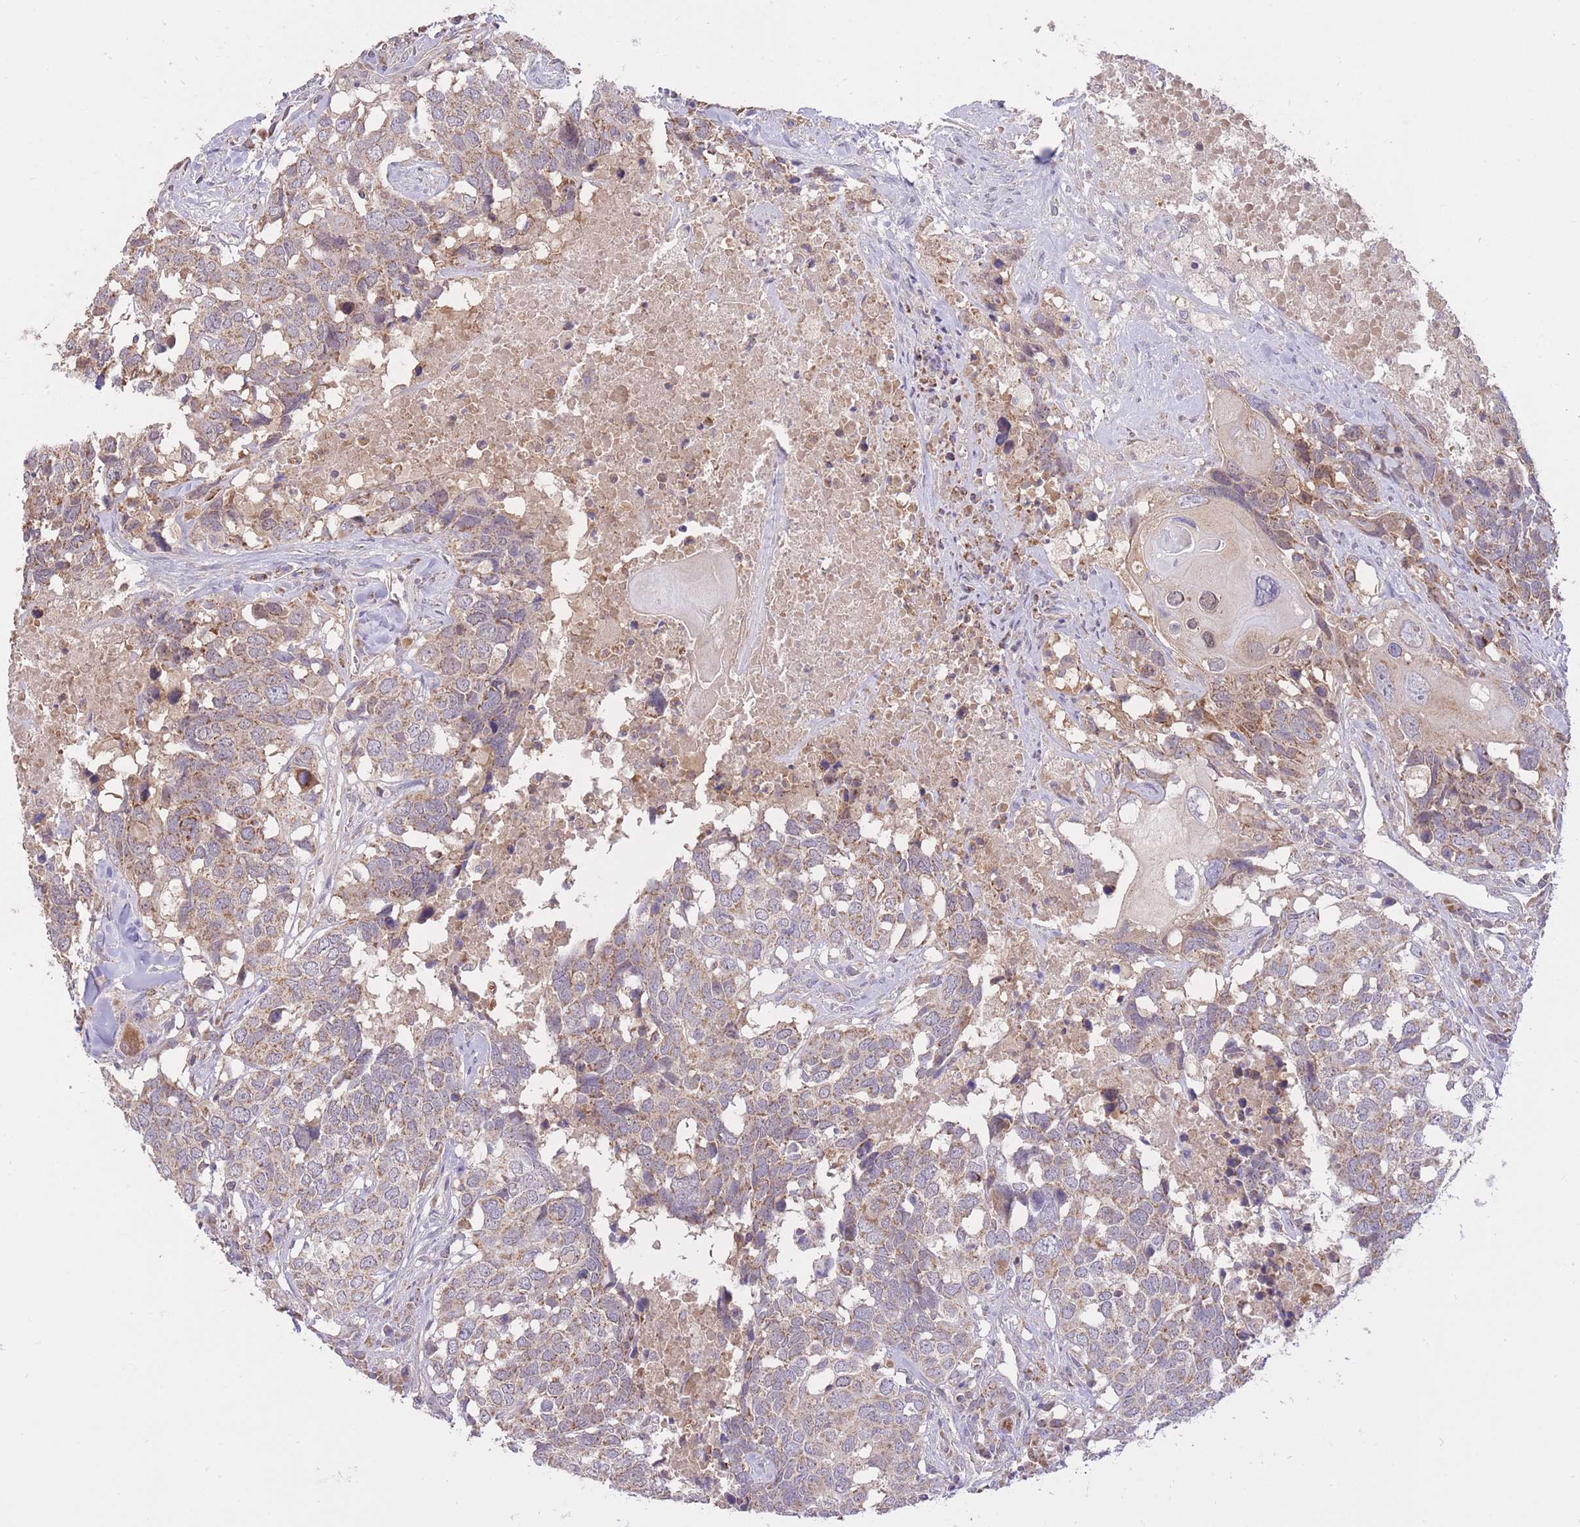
{"staining": {"intensity": "moderate", "quantity": "25%-75%", "location": "cytoplasmic/membranous"}, "tissue": "head and neck cancer", "cell_type": "Tumor cells", "image_type": "cancer", "snomed": [{"axis": "morphology", "description": "Squamous cell carcinoma, NOS"}, {"axis": "topography", "description": "Head-Neck"}], "caption": "This is a photomicrograph of immunohistochemistry staining of head and neck cancer, which shows moderate positivity in the cytoplasmic/membranous of tumor cells.", "gene": "PREP", "patient": {"sex": "male", "age": 66}}